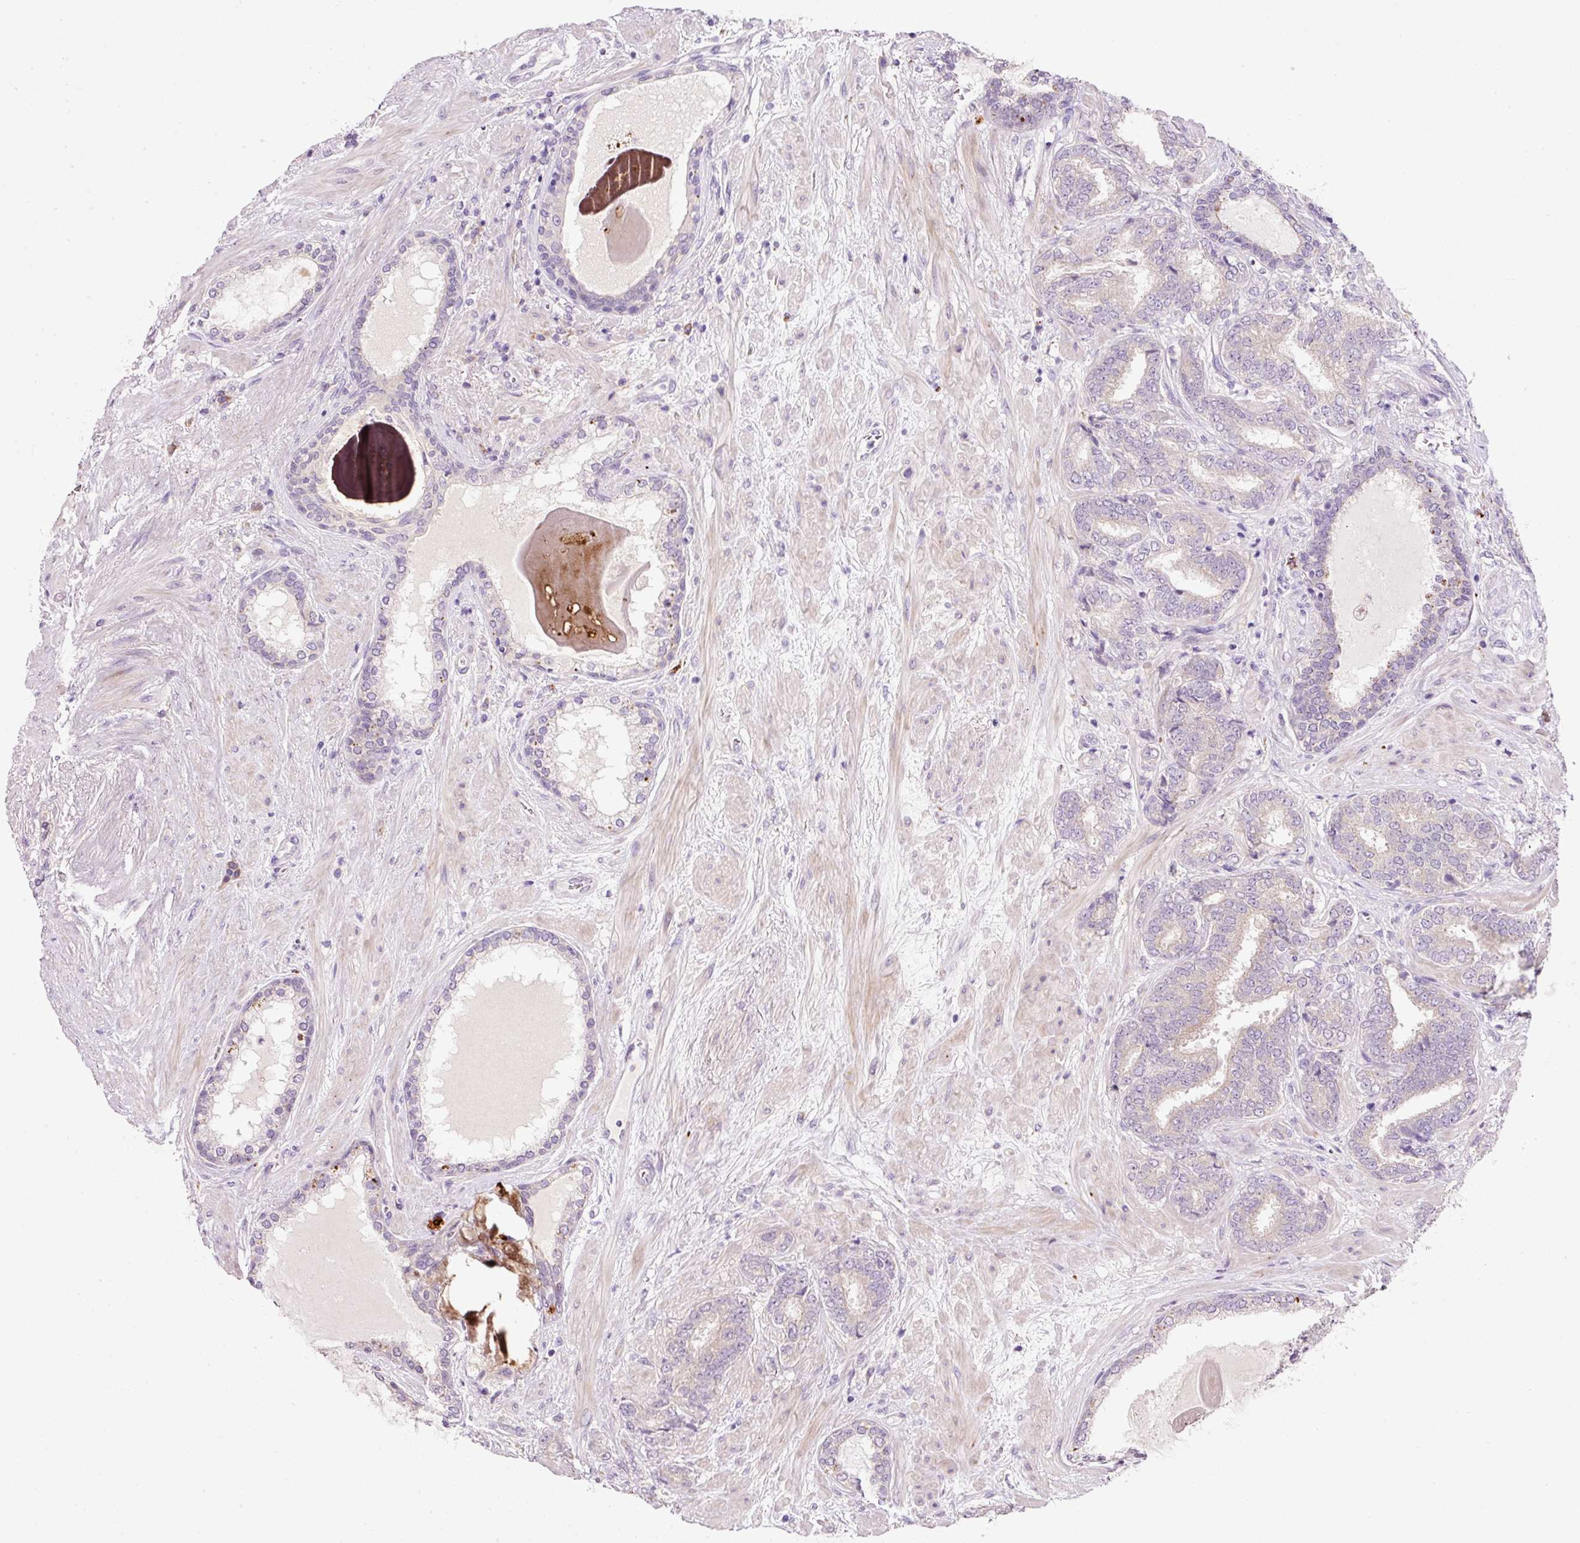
{"staining": {"intensity": "negative", "quantity": "none", "location": "none"}, "tissue": "prostate cancer", "cell_type": "Tumor cells", "image_type": "cancer", "snomed": [{"axis": "morphology", "description": "Adenocarcinoma, High grade"}, {"axis": "topography", "description": "Prostate"}], "caption": "A high-resolution image shows IHC staining of high-grade adenocarcinoma (prostate), which shows no significant positivity in tumor cells.", "gene": "TENT5C", "patient": {"sex": "male", "age": 72}}